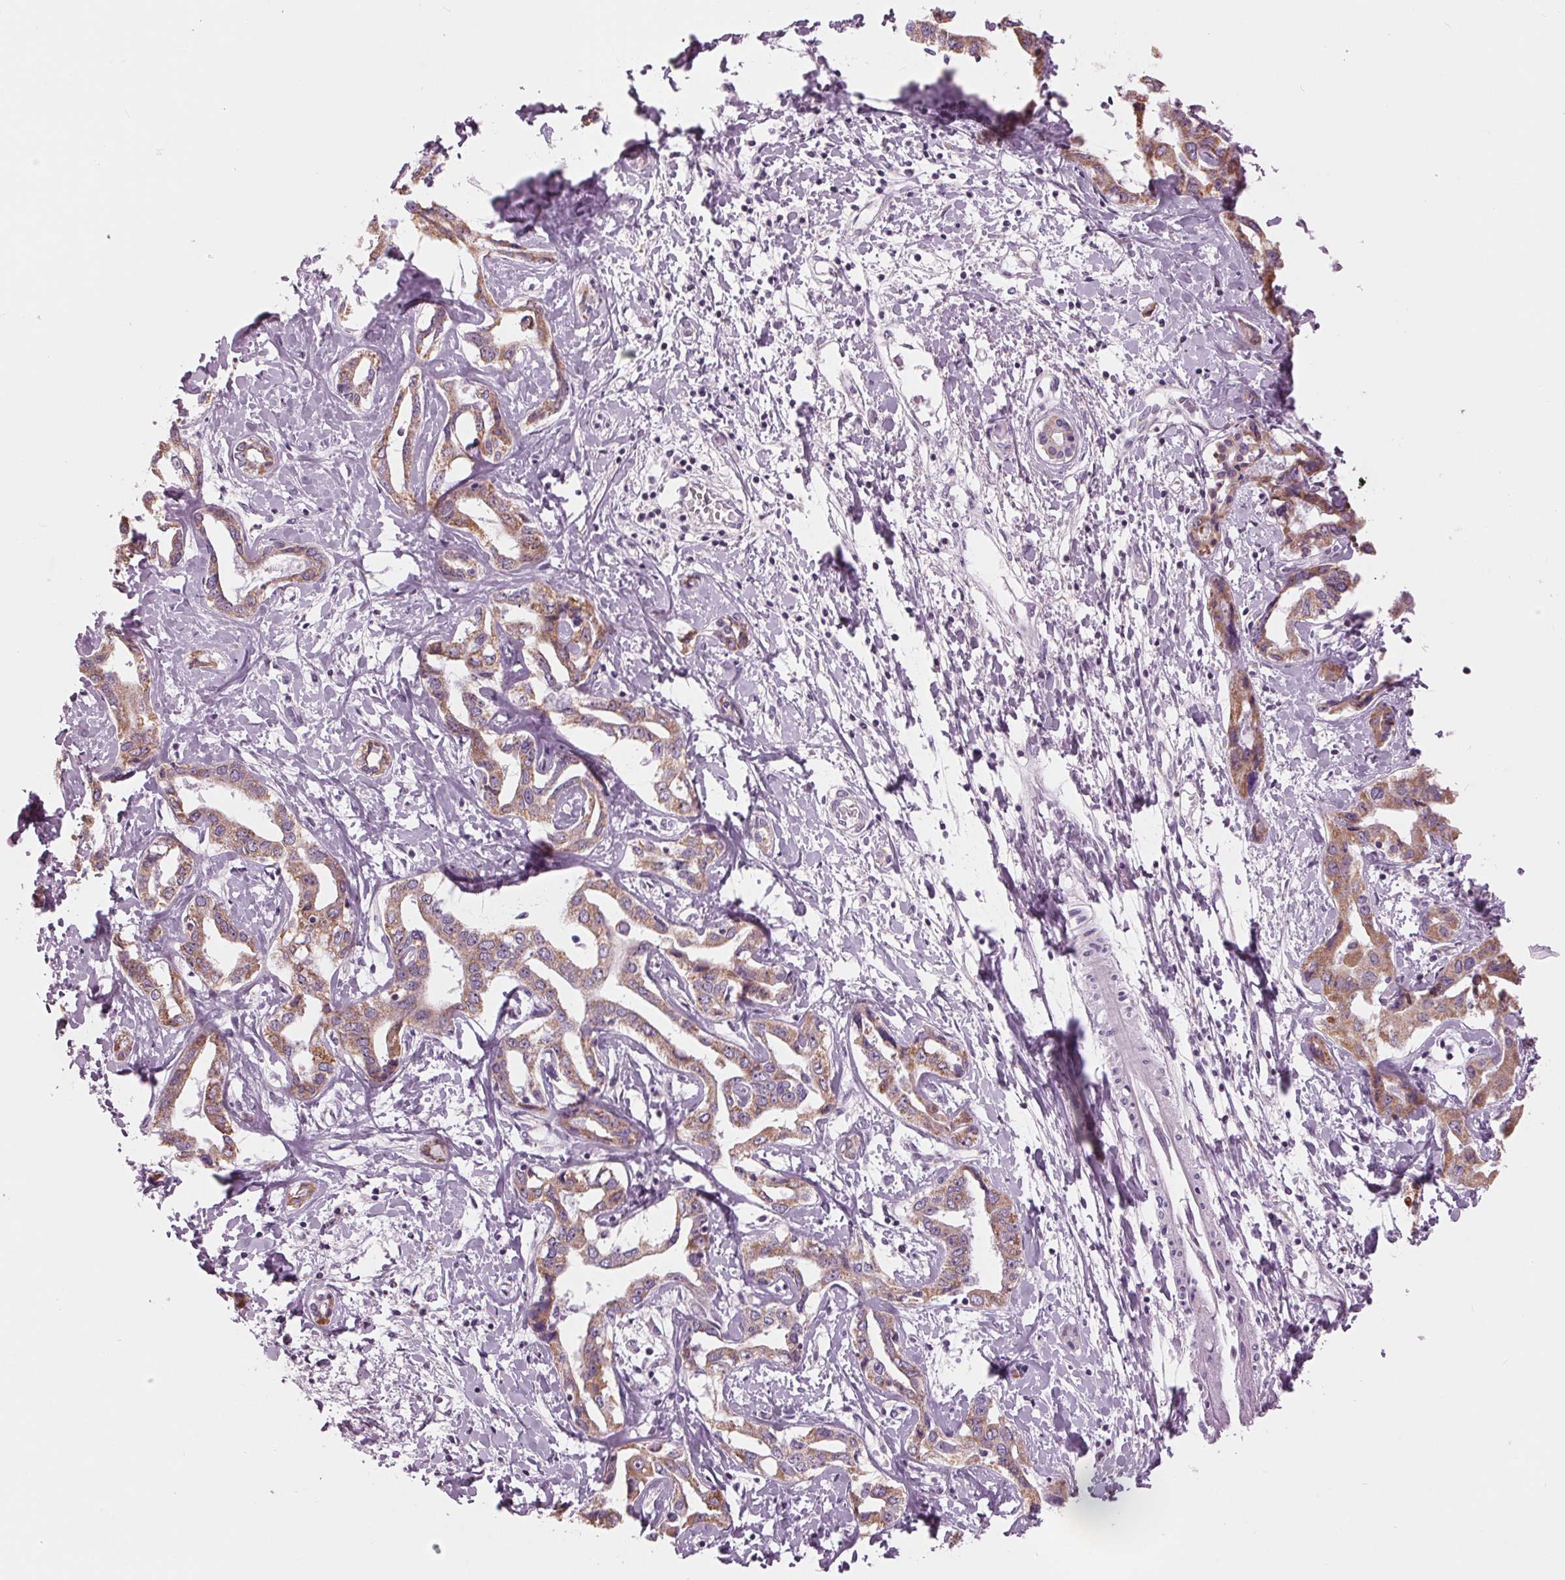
{"staining": {"intensity": "moderate", "quantity": ">75%", "location": "cytoplasmic/membranous"}, "tissue": "liver cancer", "cell_type": "Tumor cells", "image_type": "cancer", "snomed": [{"axis": "morphology", "description": "Cholangiocarcinoma"}, {"axis": "topography", "description": "Liver"}], "caption": "Protein positivity by immunohistochemistry (IHC) reveals moderate cytoplasmic/membranous staining in approximately >75% of tumor cells in liver cancer. The protein is shown in brown color, while the nuclei are stained blue.", "gene": "SAMD4A", "patient": {"sex": "male", "age": 59}}